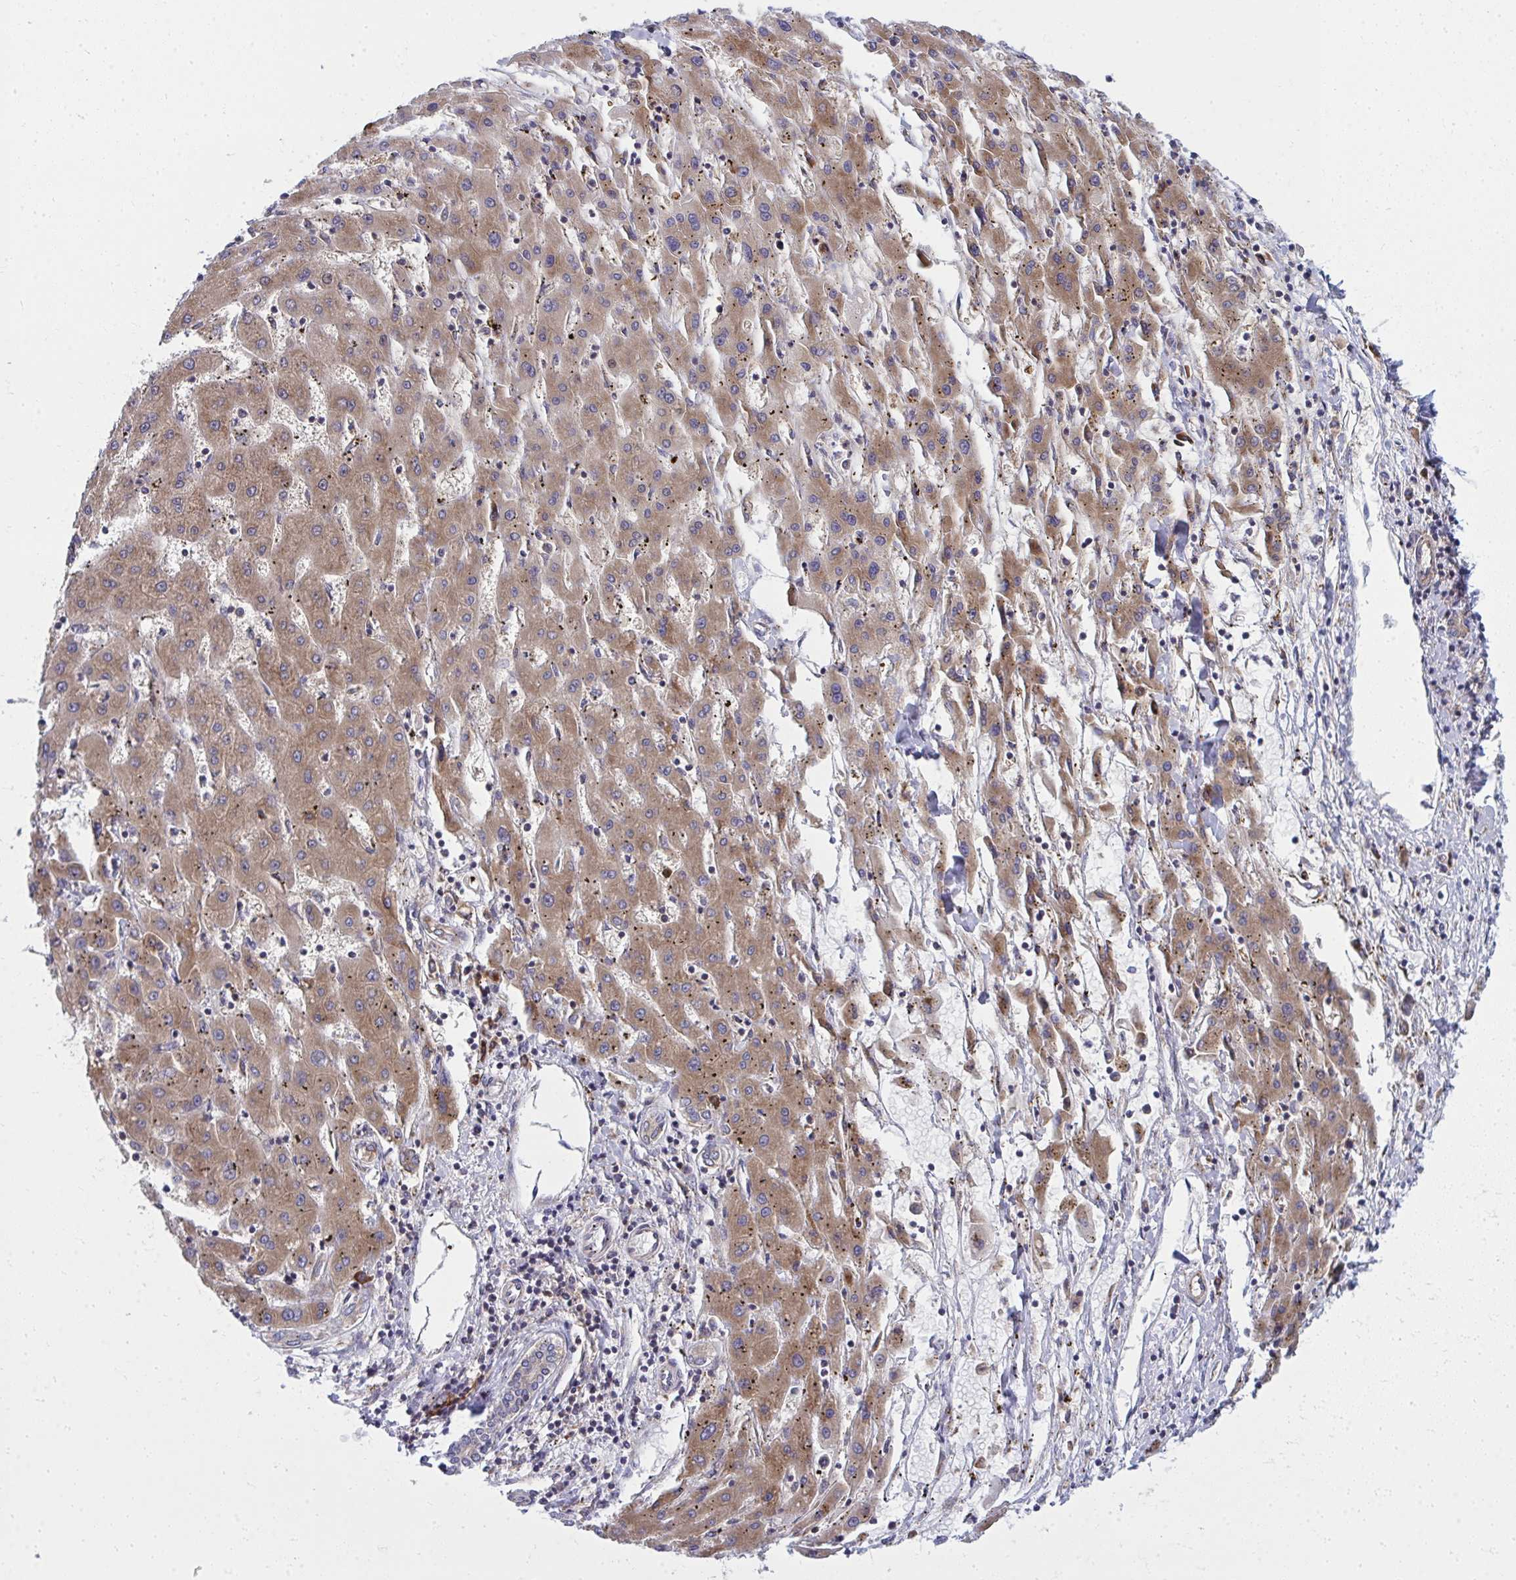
{"staining": {"intensity": "moderate", "quantity": ">75%", "location": "cytoplasmic/membranous"}, "tissue": "liver cancer", "cell_type": "Tumor cells", "image_type": "cancer", "snomed": [{"axis": "morphology", "description": "Carcinoma, Hepatocellular, NOS"}, {"axis": "topography", "description": "Liver"}], "caption": "This is an image of immunohistochemistry staining of liver cancer, which shows moderate positivity in the cytoplasmic/membranous of tumor cells.", "gene": "GFPT2", "patient": {"sex": "male", "age": 72}}